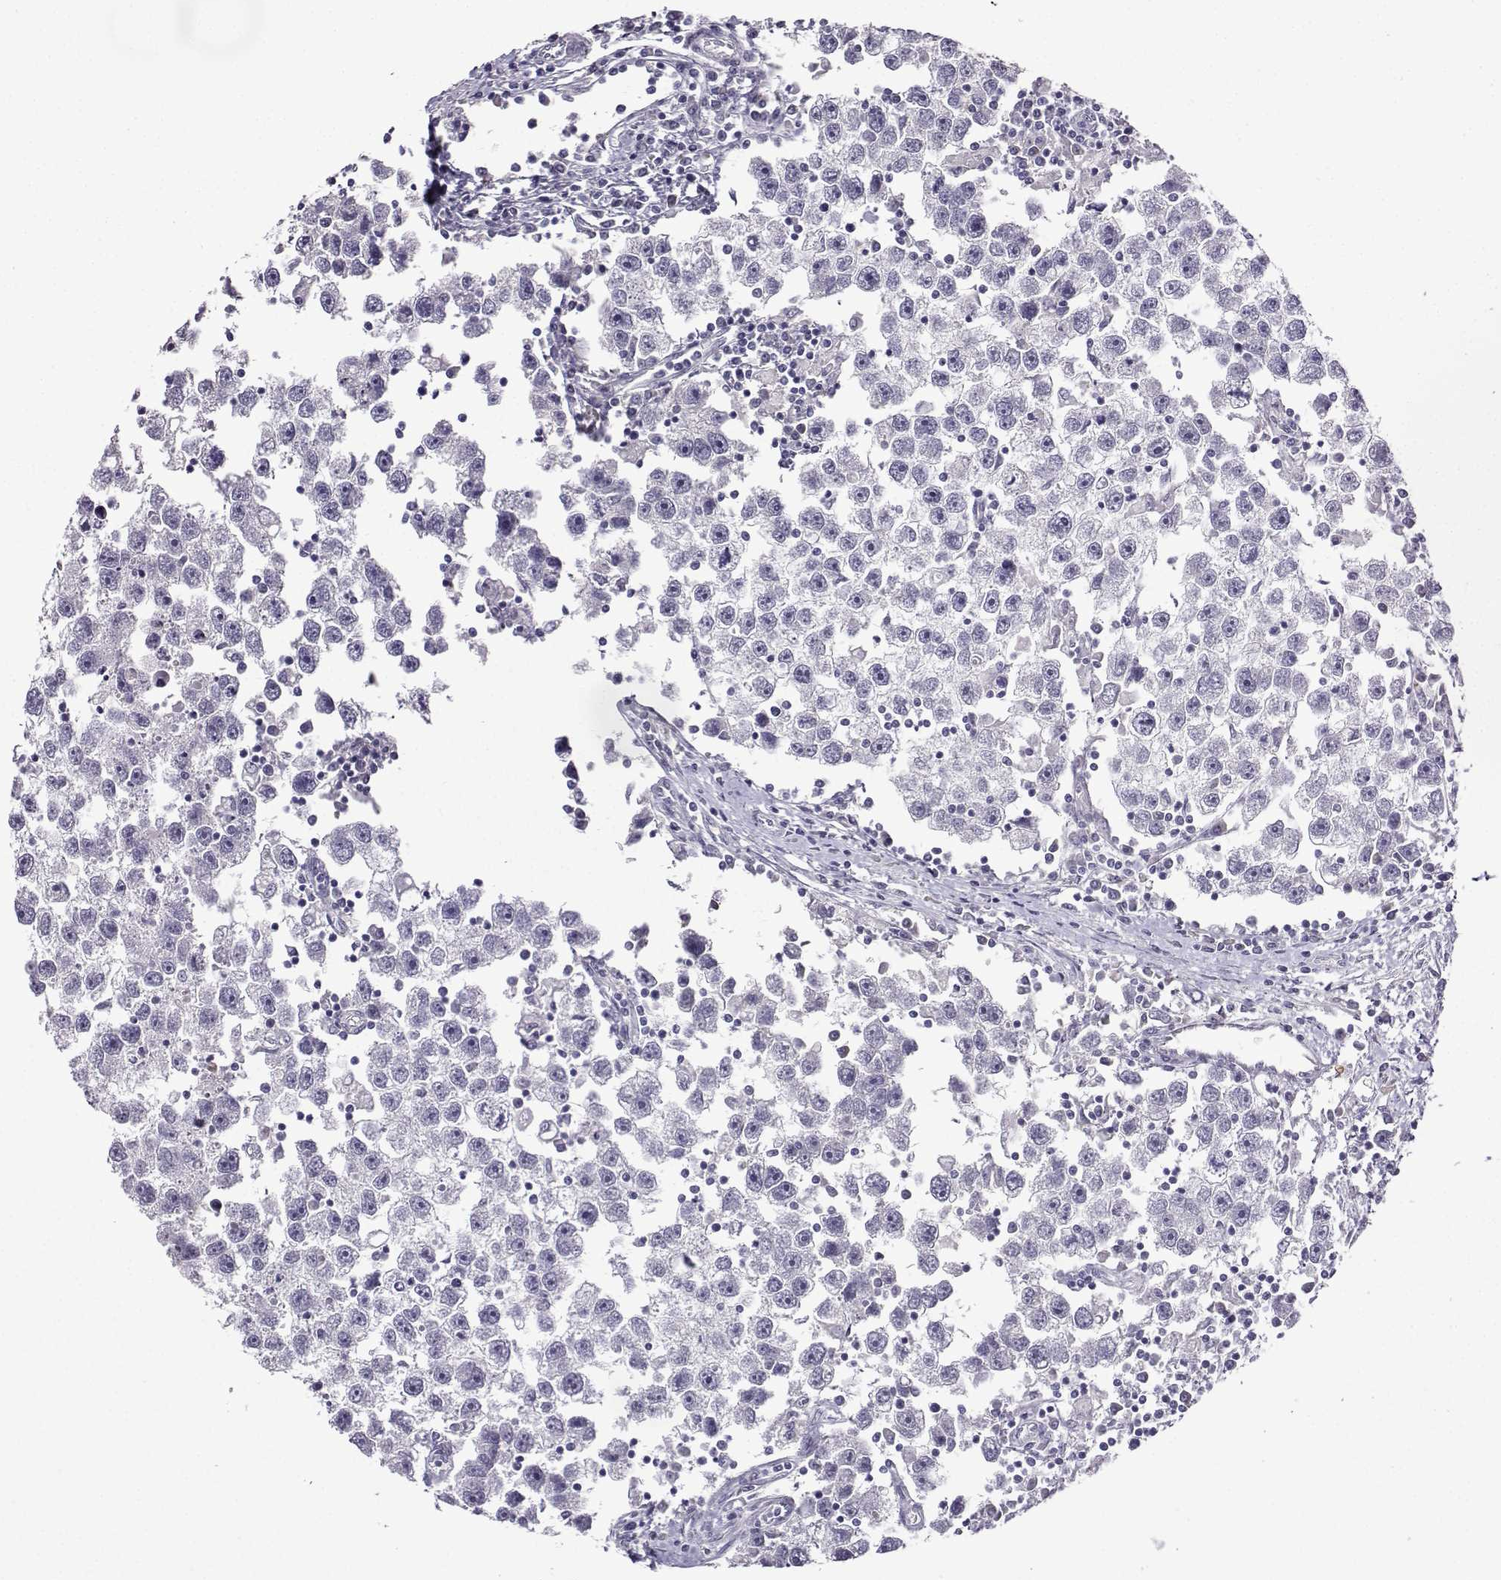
{"staining": {"intensity": "negative", "quantity": "none", "location": "none"}, "tissue": "testis cancer", "cell_type": "Tumor cells", "image_type": "cancer", "snomed": [{"axis": "morphology", "description": "Seminoma, NOS"}, {"axis": "topography", "description": "Testis"}], "caption": "This is a photomicrograph of immunohistochemistry staining of seminoma (testis), which shows no positivity in tumor cells.", "gene": "CRYBB1", "patient": {"sex": "male", "age": 30}}